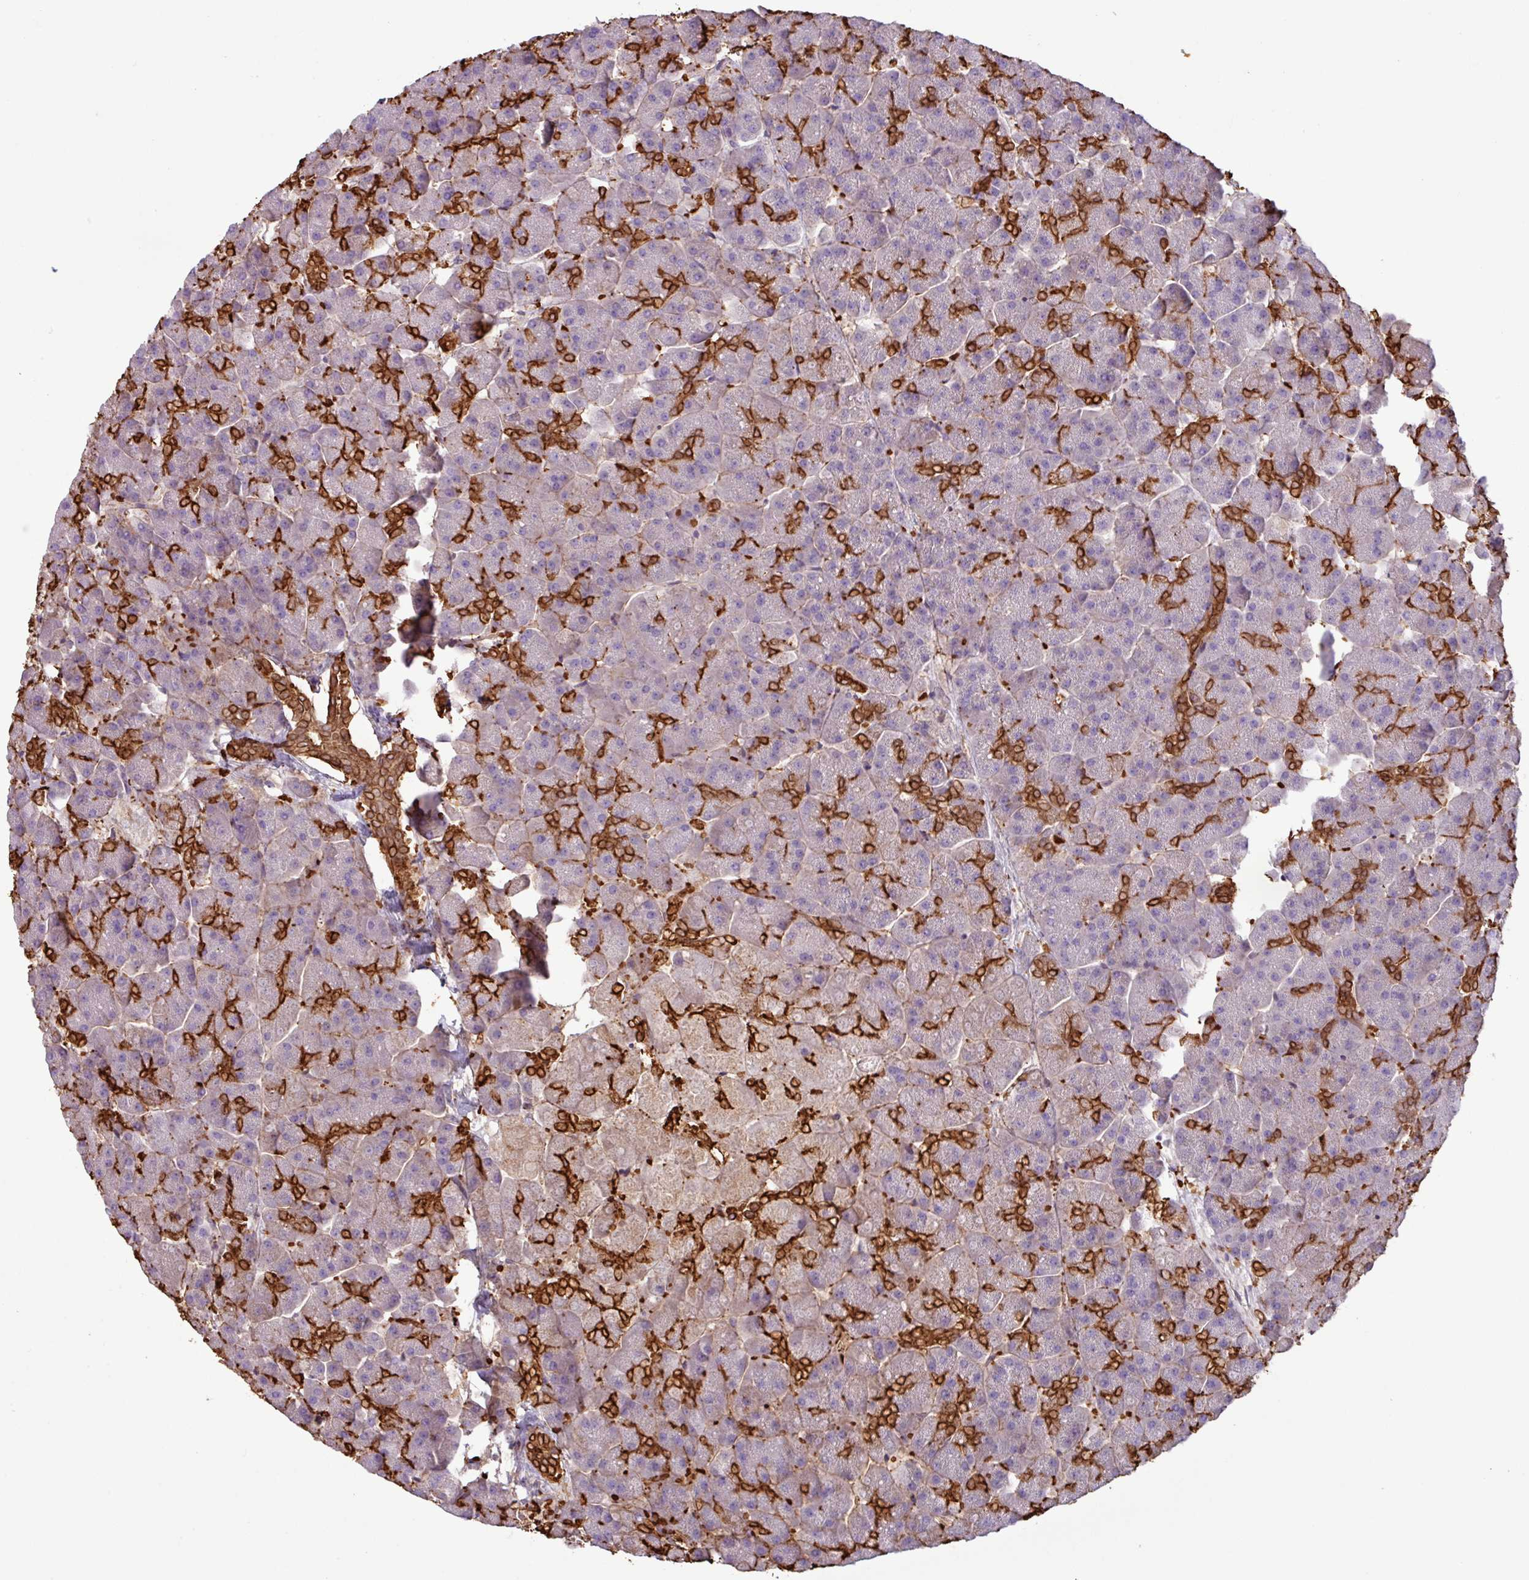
{"staining": {"intensity": "strong", "quantity": "25%-75%", "location": "cytoplasmic/membranous"}, "tissue": "pancreas", "cell_type": "Exocrine glandular cells", "image_type": "normal", "snomed": [{"axis": "morphology", "description": "Normal tissue, NOS"}, {"axis": "topography", "description": "Pancreas"}, {"axis": "topography", "description": "Peripheral nerve tissue"}], "caption": "Exocrine glandular cells display strong cytoplasmic/membranous positivity in approximately 25%-75% of cells in benign pancreas.", "gene": "PNLDC1", "patient": {"sex": "male", "age": 54}}